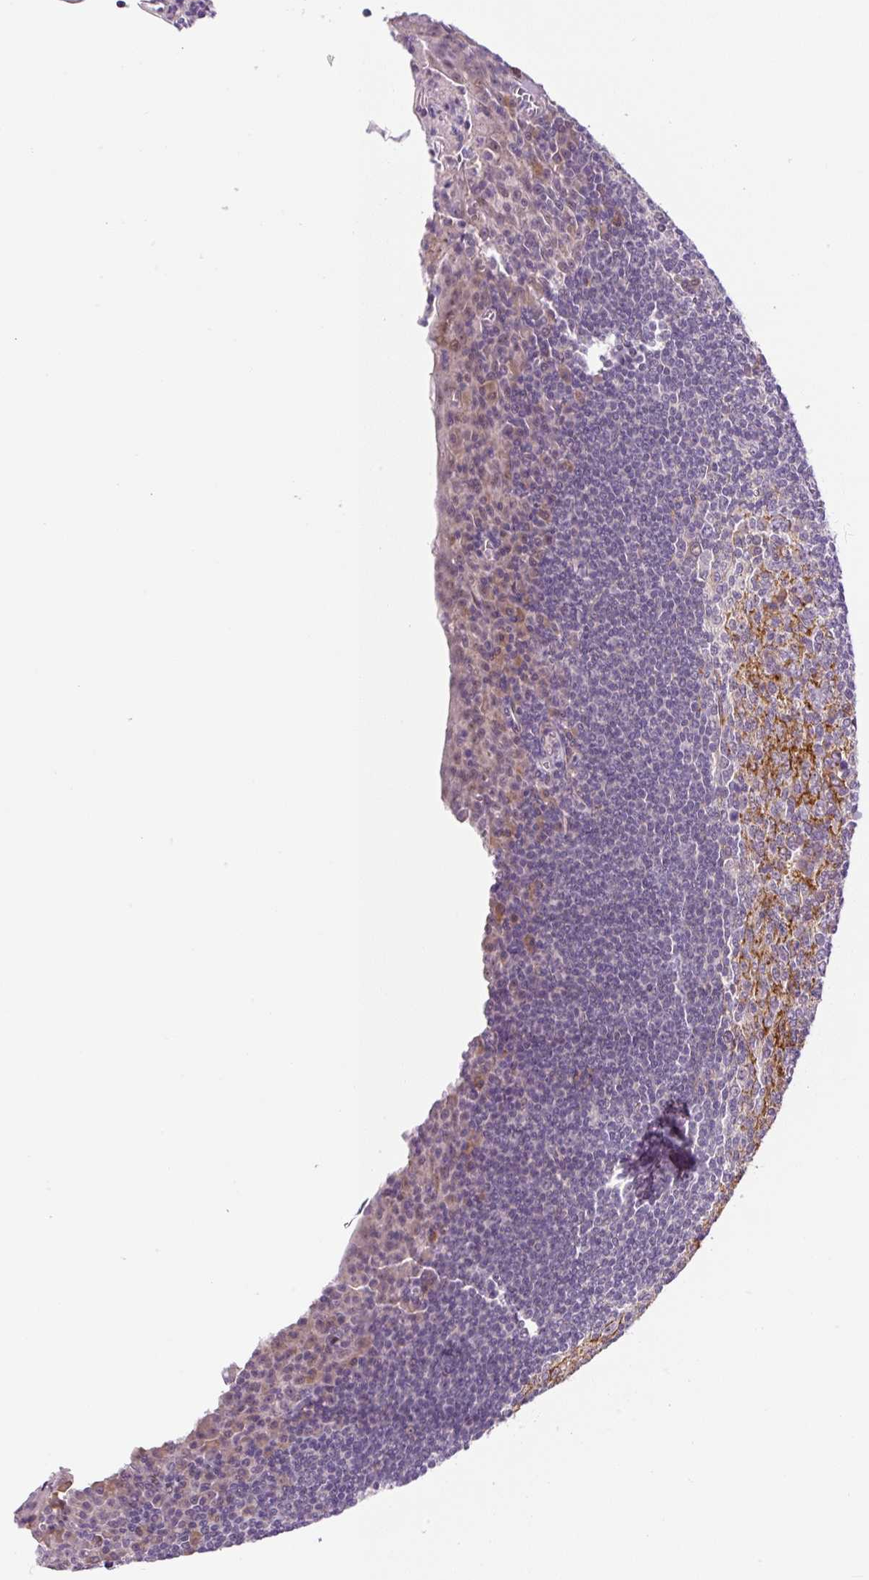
{"staining": {"intensity": "negative", "quantity": "none", "location": "none"}, "tissue": "tonsil", "cell_type": "Germinal center cells", "image_type": "normal", "snomed": [{"axis": "morphology", "description": "Normal tissue, NOS"}, {"axis": "topography", "description": "Tonsil"}], "caption": "IHC of normal human tonsil exhibits no expression in germinal center cells.", "gene": "PRKAA2", "patient": {"sex": "male", "age": 27}}